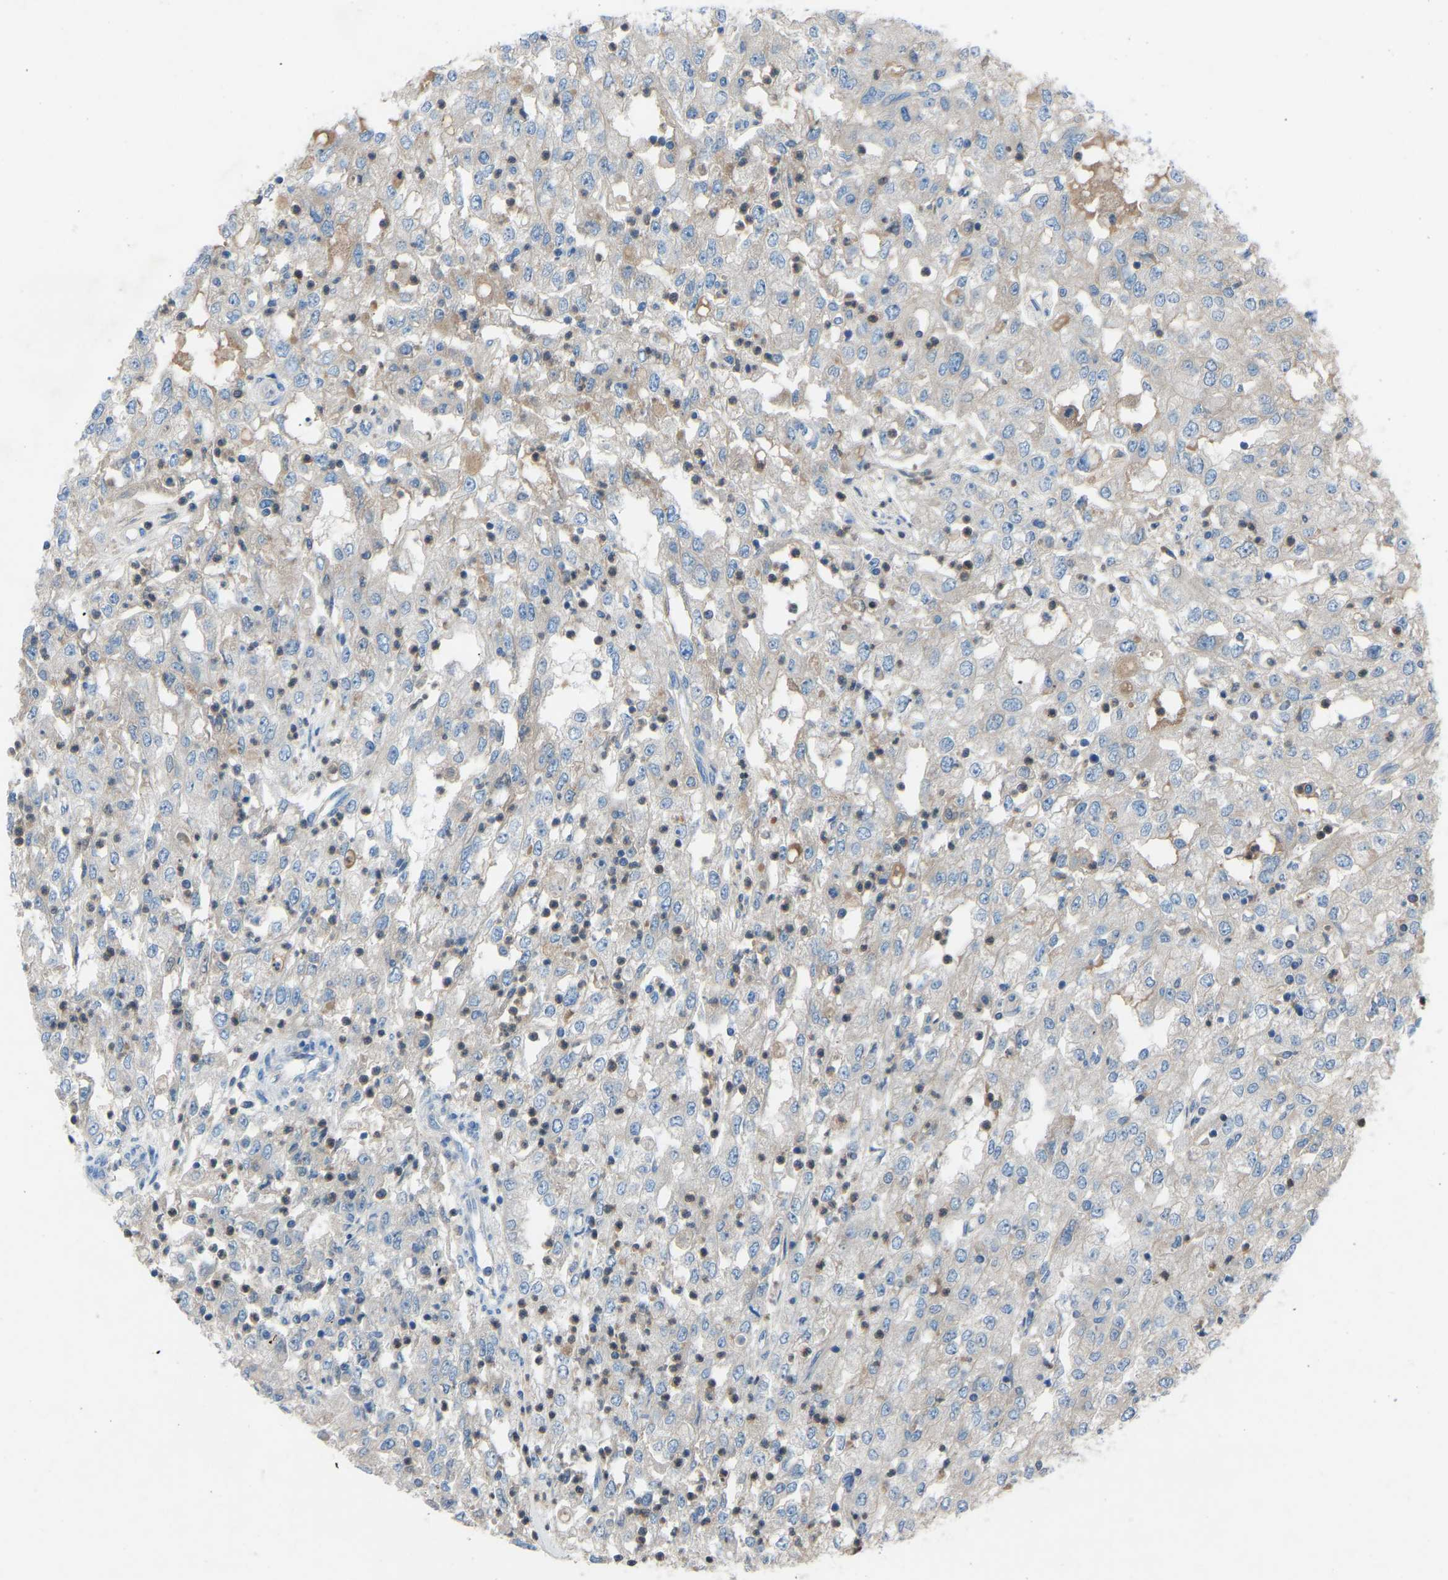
{"staining": {"intensity": "negative", "quantity": "none", "location": "none"}, "tissue": "renal cancer", "cell_type": "Tumor cells", "image_type": "cancer", "snomed": [{"axis": "morphology", "description": "Adenocarcinoma, NOS"}, {"axis": "topography", "description": "Kidney"}], "caption": "Human adenocarcinoma (renal) stained for a protein using immunohistochemistry (IHC) exhibits no expression in tumor cells.", "gene": "GRK6", "patient": {"sex": "female", "age": 54}}